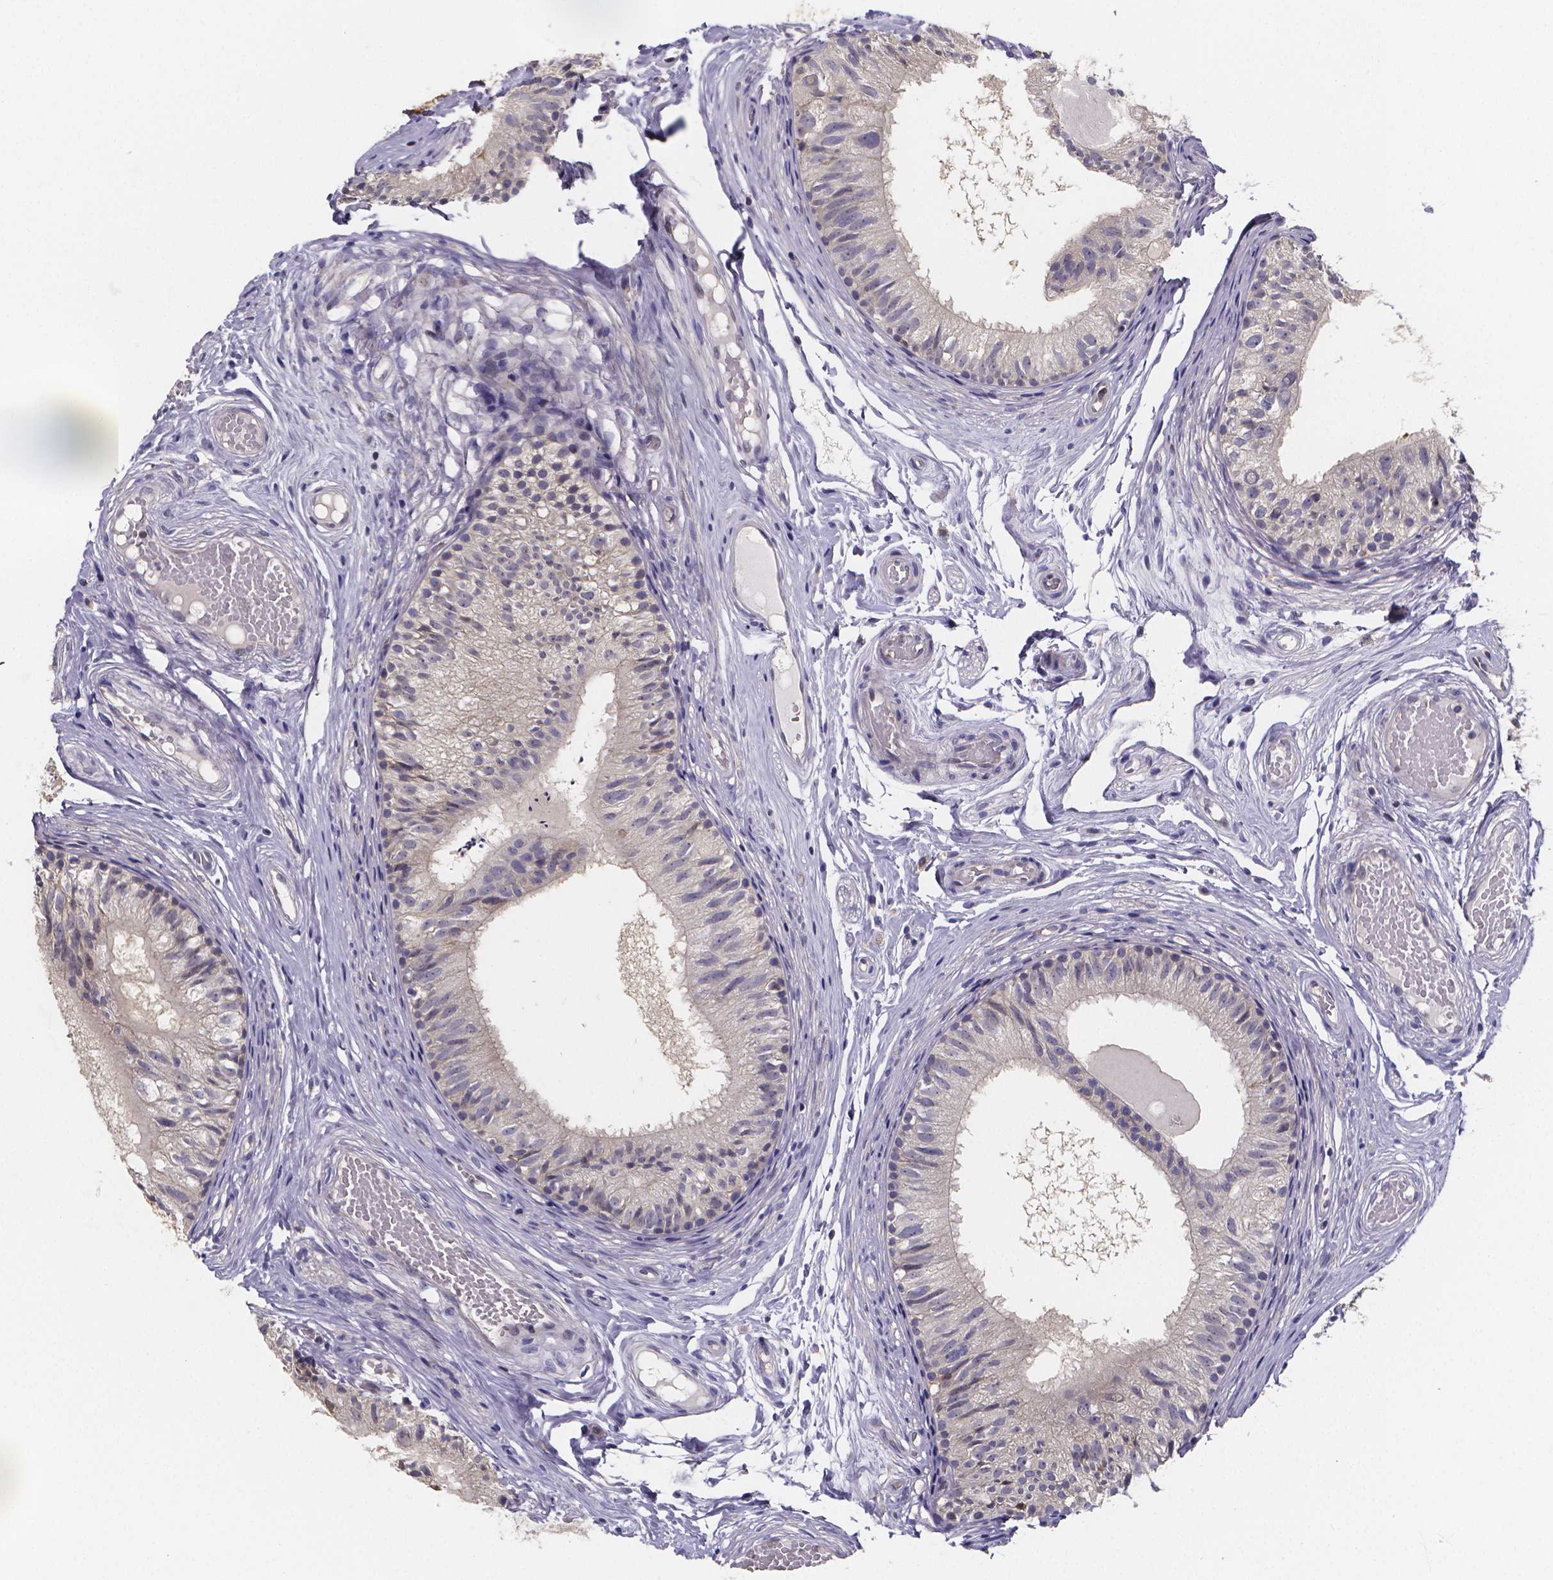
{"staining": {"intensity": "negative", "quantity": "none", "location": "none"}, "tissue": "epididymis", "cell_type": "Glandular cells", "image_type": "normal", "snomed": [{"axis": "morphology", "description": "Normal tissue, NOS"}, {"axis": "topography", "description": "Epididymis"}], "caption": "This is an IHC image of normal epididymis. There is no positivity in glandular cells.", "gene": "PAH", "patient": {"sex": "male", "age": 29}}